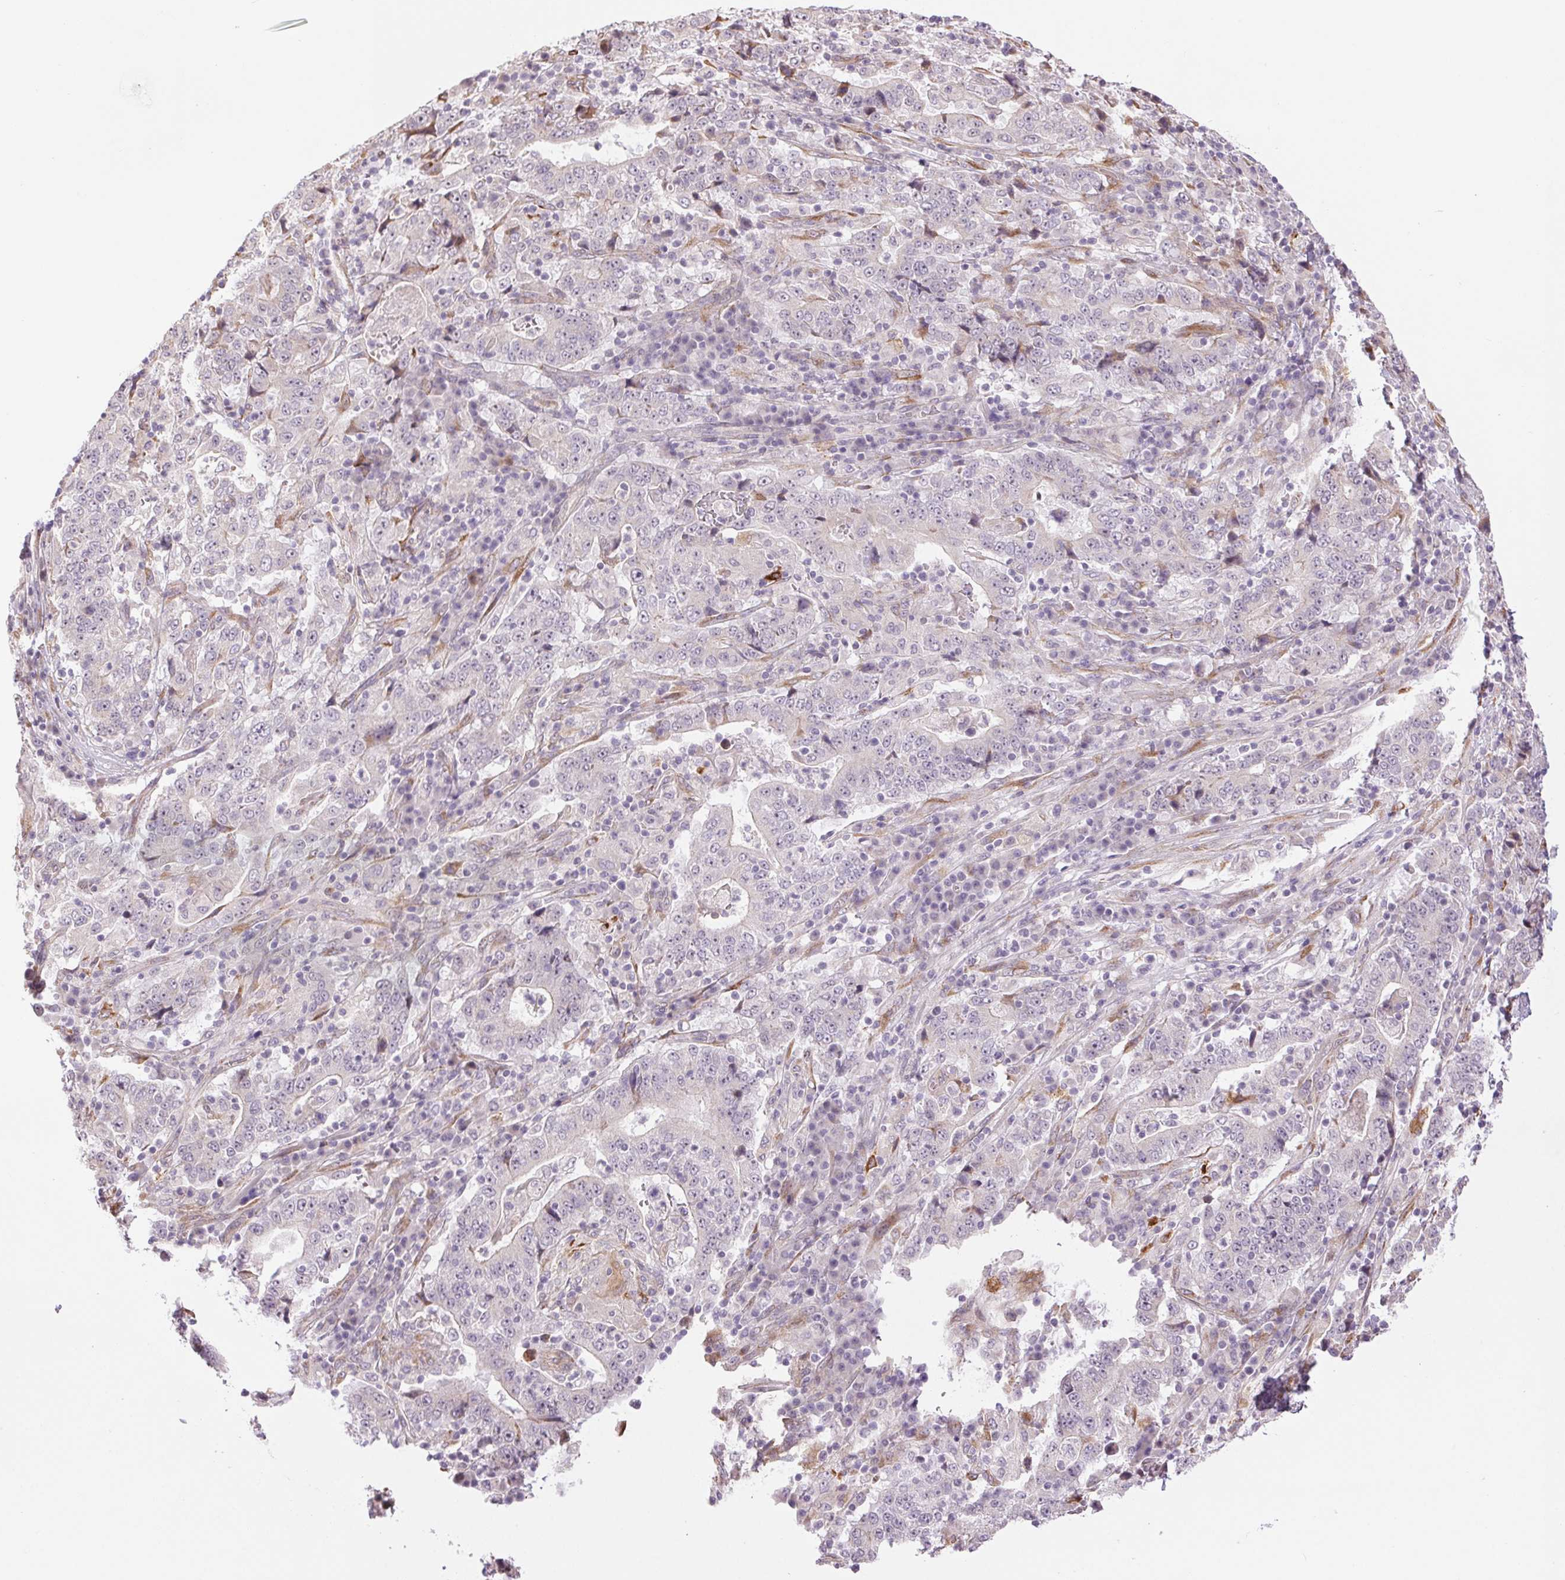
{"staining": {"intensity": "negative", "quantity": "none", "location": "none"}, "tissue": "stomach cancer", "cell_type": "Tumor cells", "image_type": "cancer", "snomed": [{"axis": "morphology", "description": "Normal tissue, NOS"}, {"axis": "morphology", "description": "Adenocarcinoma, NOS"}, {"axis": "topography", "description": "Stomach, upper"}, {"axis": "topography", "description": "Stomach"}], "caption": "Tumor cells are negative for brown protein staining in adenocarcinoma (stomach).", "gene": "METTL17", "patient": {"sex": "male", "age": 59}}